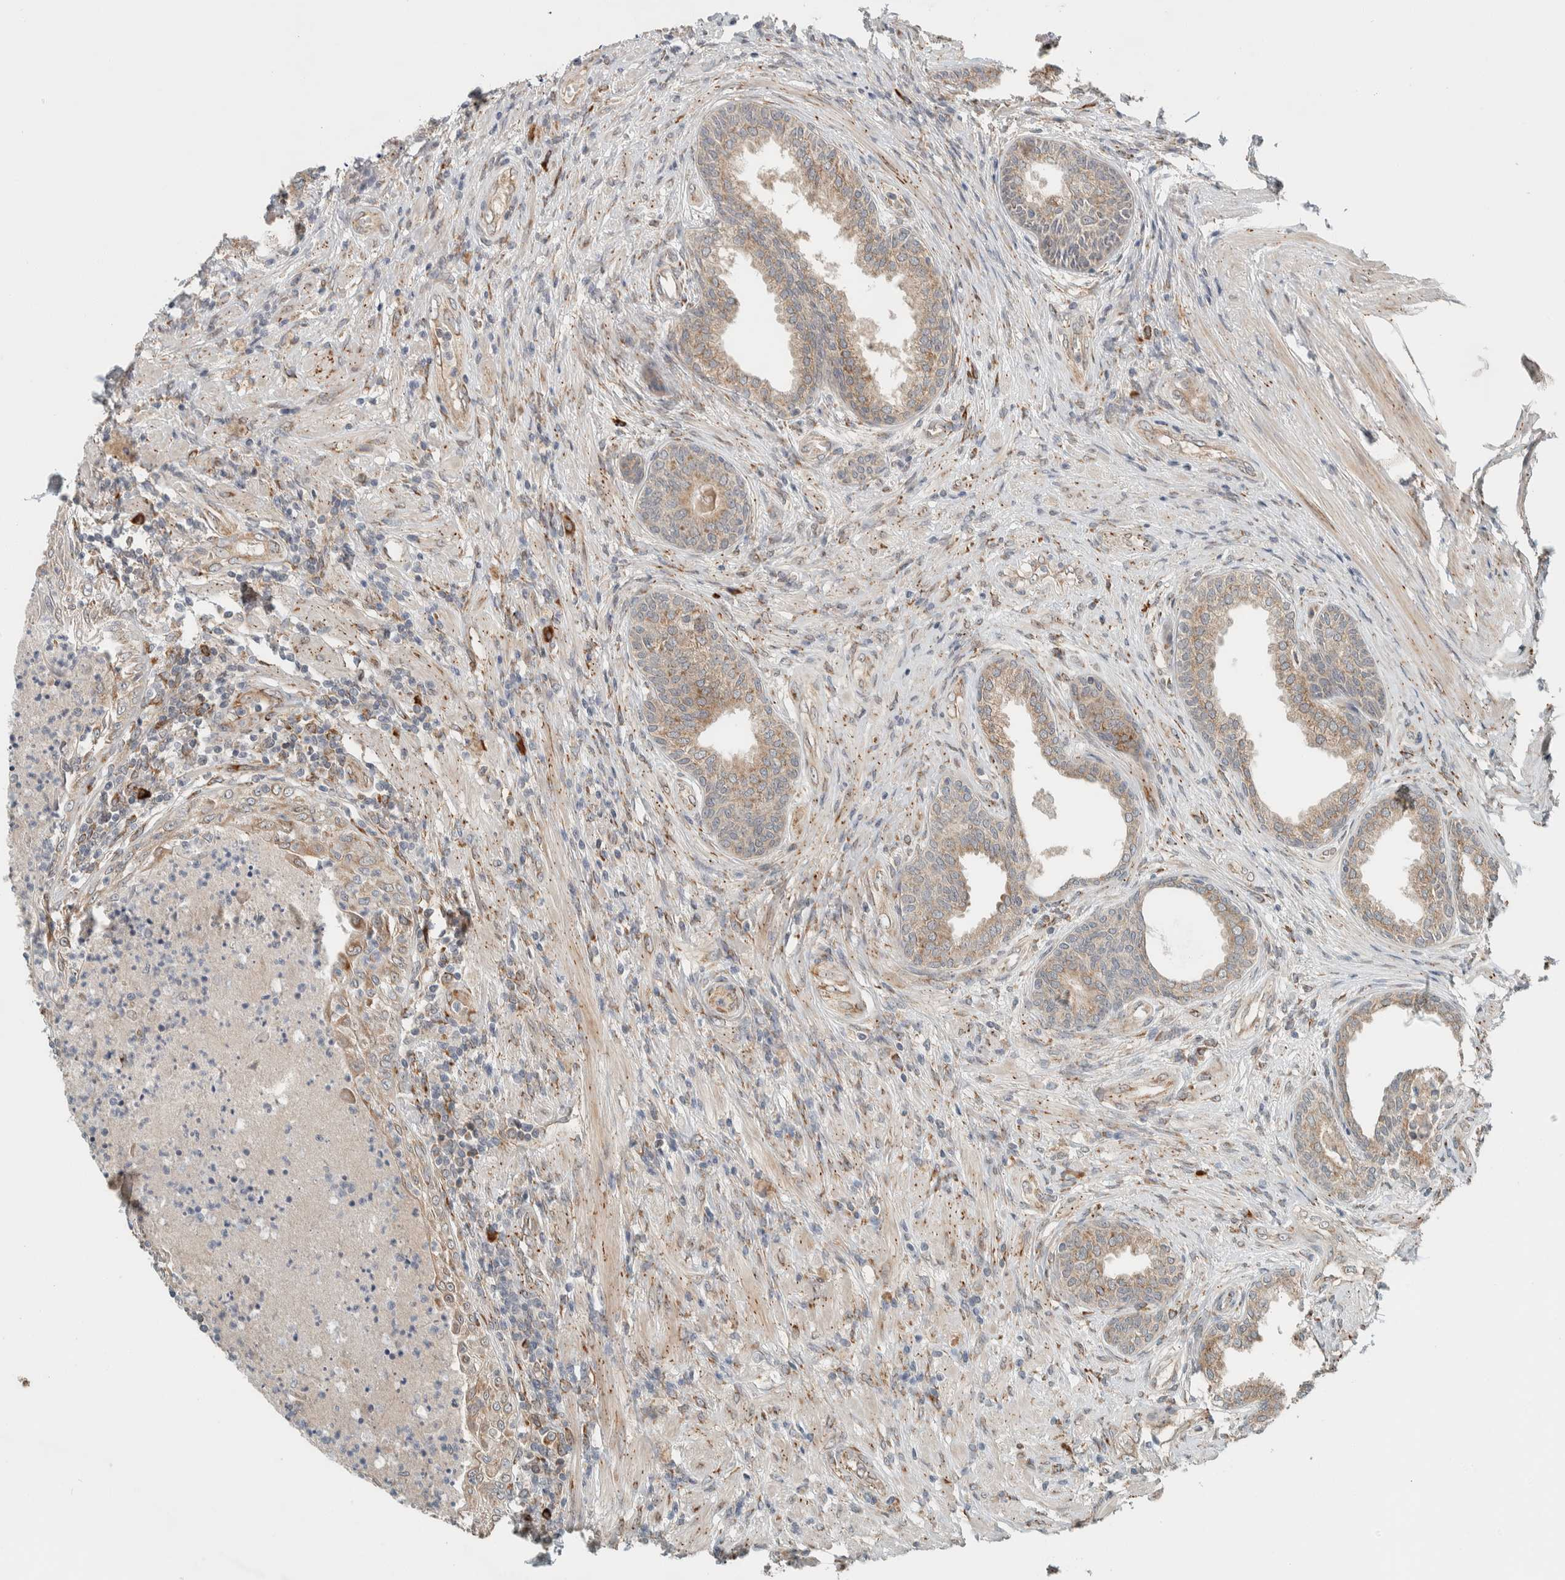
{"staining": {"intensity": "moderate", "quantity": ">75%", "location": "cytoplasmic/membranous"}, "tissue": "prostate", "cell_type": "Glandular cells", "image_type": "normal", "snomed": [{"axis": "morphology", "description": "Normal tissue, NOS"}, {"axis": "topography", "description": "Prostate"}], "caption": "Immunohistochemical staining of normal human prostate displays moderate cytoplasmic/membranous protein expression in about >75% of glandular cells. The staining is performed using DAB brown chromogen to label protein expression. The nuclei are counter-stained blue using hematoxylin.", "gene": "CTBP2", "patient": {"sex": "male", "age": 76}}